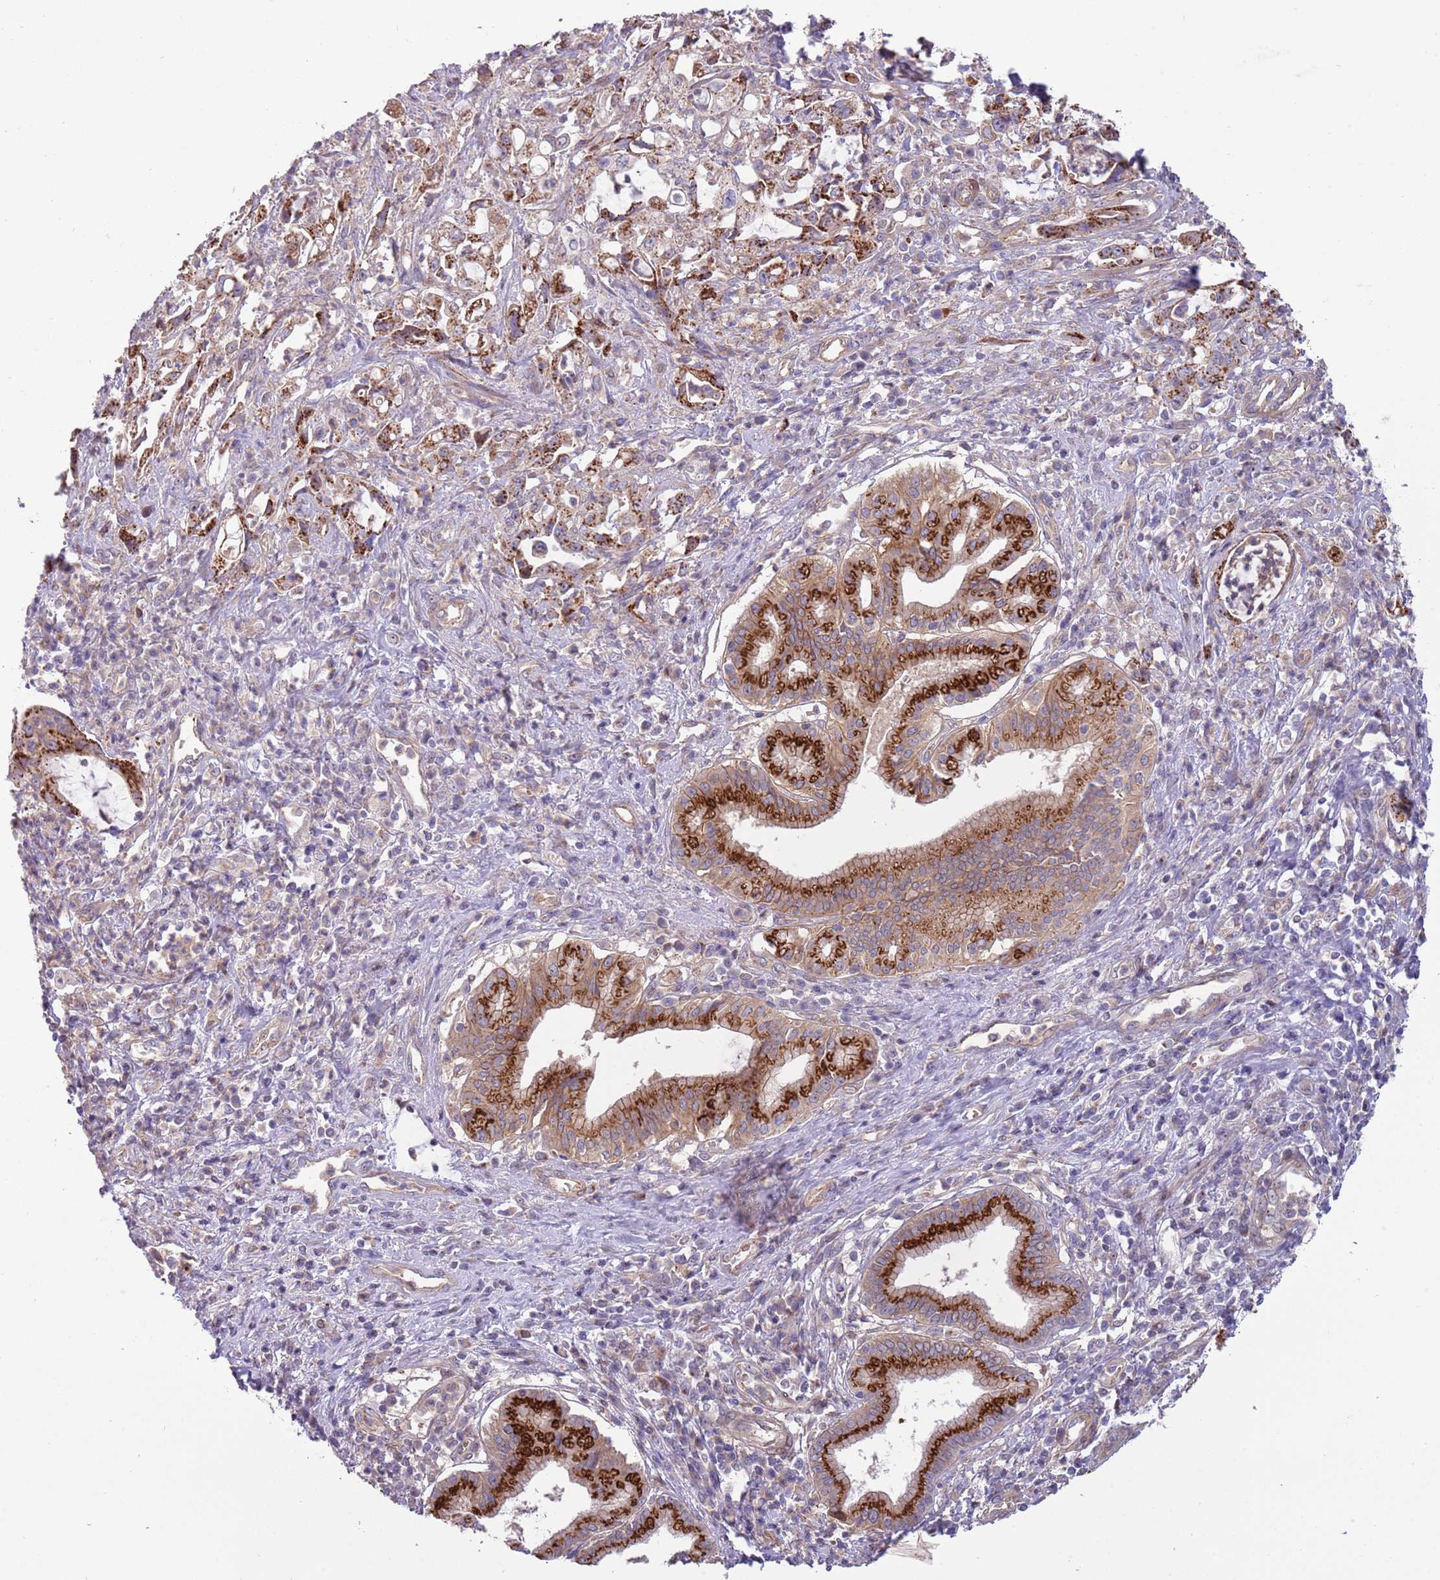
{"staining": {"intensity": "strong", "quantity": ">75%", "location": "cytoplasmic/membranous"}, "tissue": "pancreatic cancer", "cell_type": "Tumor cells", "image_type": "cancer", "snomed": [{"axis": "morphology", "description": "Adenocarcinoma, NOS"}, {"axis": "topography", "description": "Pancreas"}], "caption": "High-magnification brightfield microscopy of pancreatic adenocarcinoma stained with DAB (brown) and counterstained with hematoxylin (blue). tumor cells exhibit strong cytoplasmic/membranous staining is seen in about>75% of cells.", "gene": "ITGB6", "patient": {"sex": "female", "age": 61}}